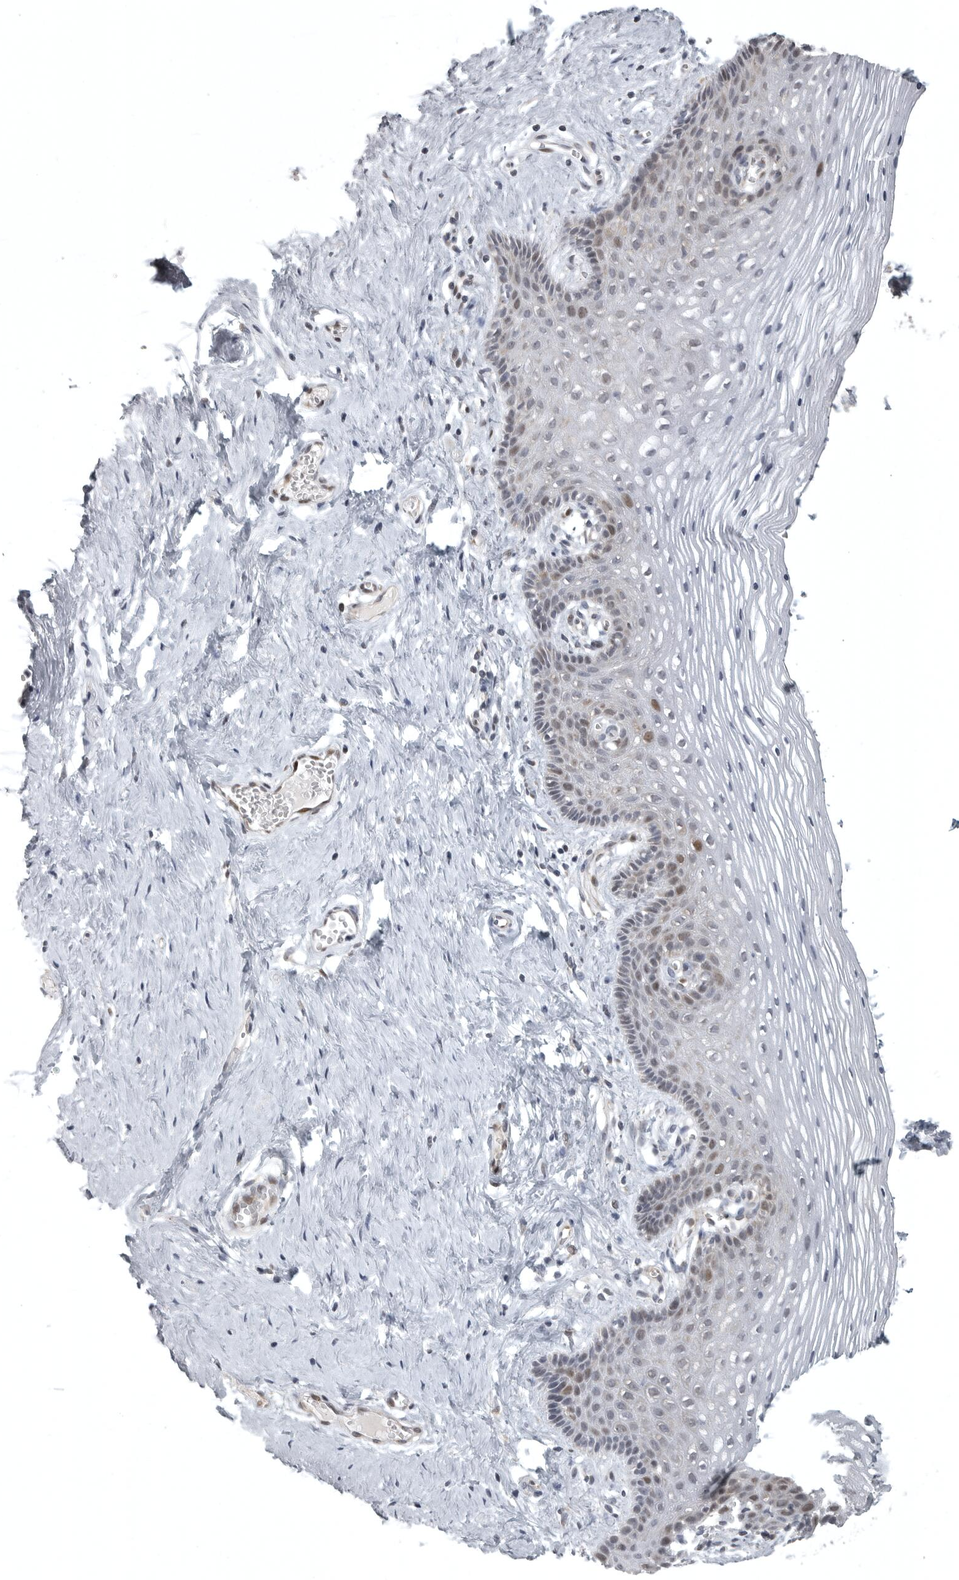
{"staining": {"intensity": "moderate", "quantity": "<25%", "location": "cytoplasmic/membranous,nuclear"}, "tissue": "vagina", "cell_type": "Squamous epithelial cells", "image_type": "normal", "snomed": [{"axis": "morphology", "description": "Normal tissue, NOS"}, {"axis": "topography", "description": "Vagina"}], "caption": "A high-resolution image shows IHC staining of normal vagina, which shows moderate cytoplasmic/membranous,nuclear positivity in approximately <25% of squamous epithelial cells. Immunohistochemistry (ihc) stains the protein of interest in brown and the nuclei are stained blue.", "gene": "POLE2", "patient": {"sex": "female", "age": 32}}